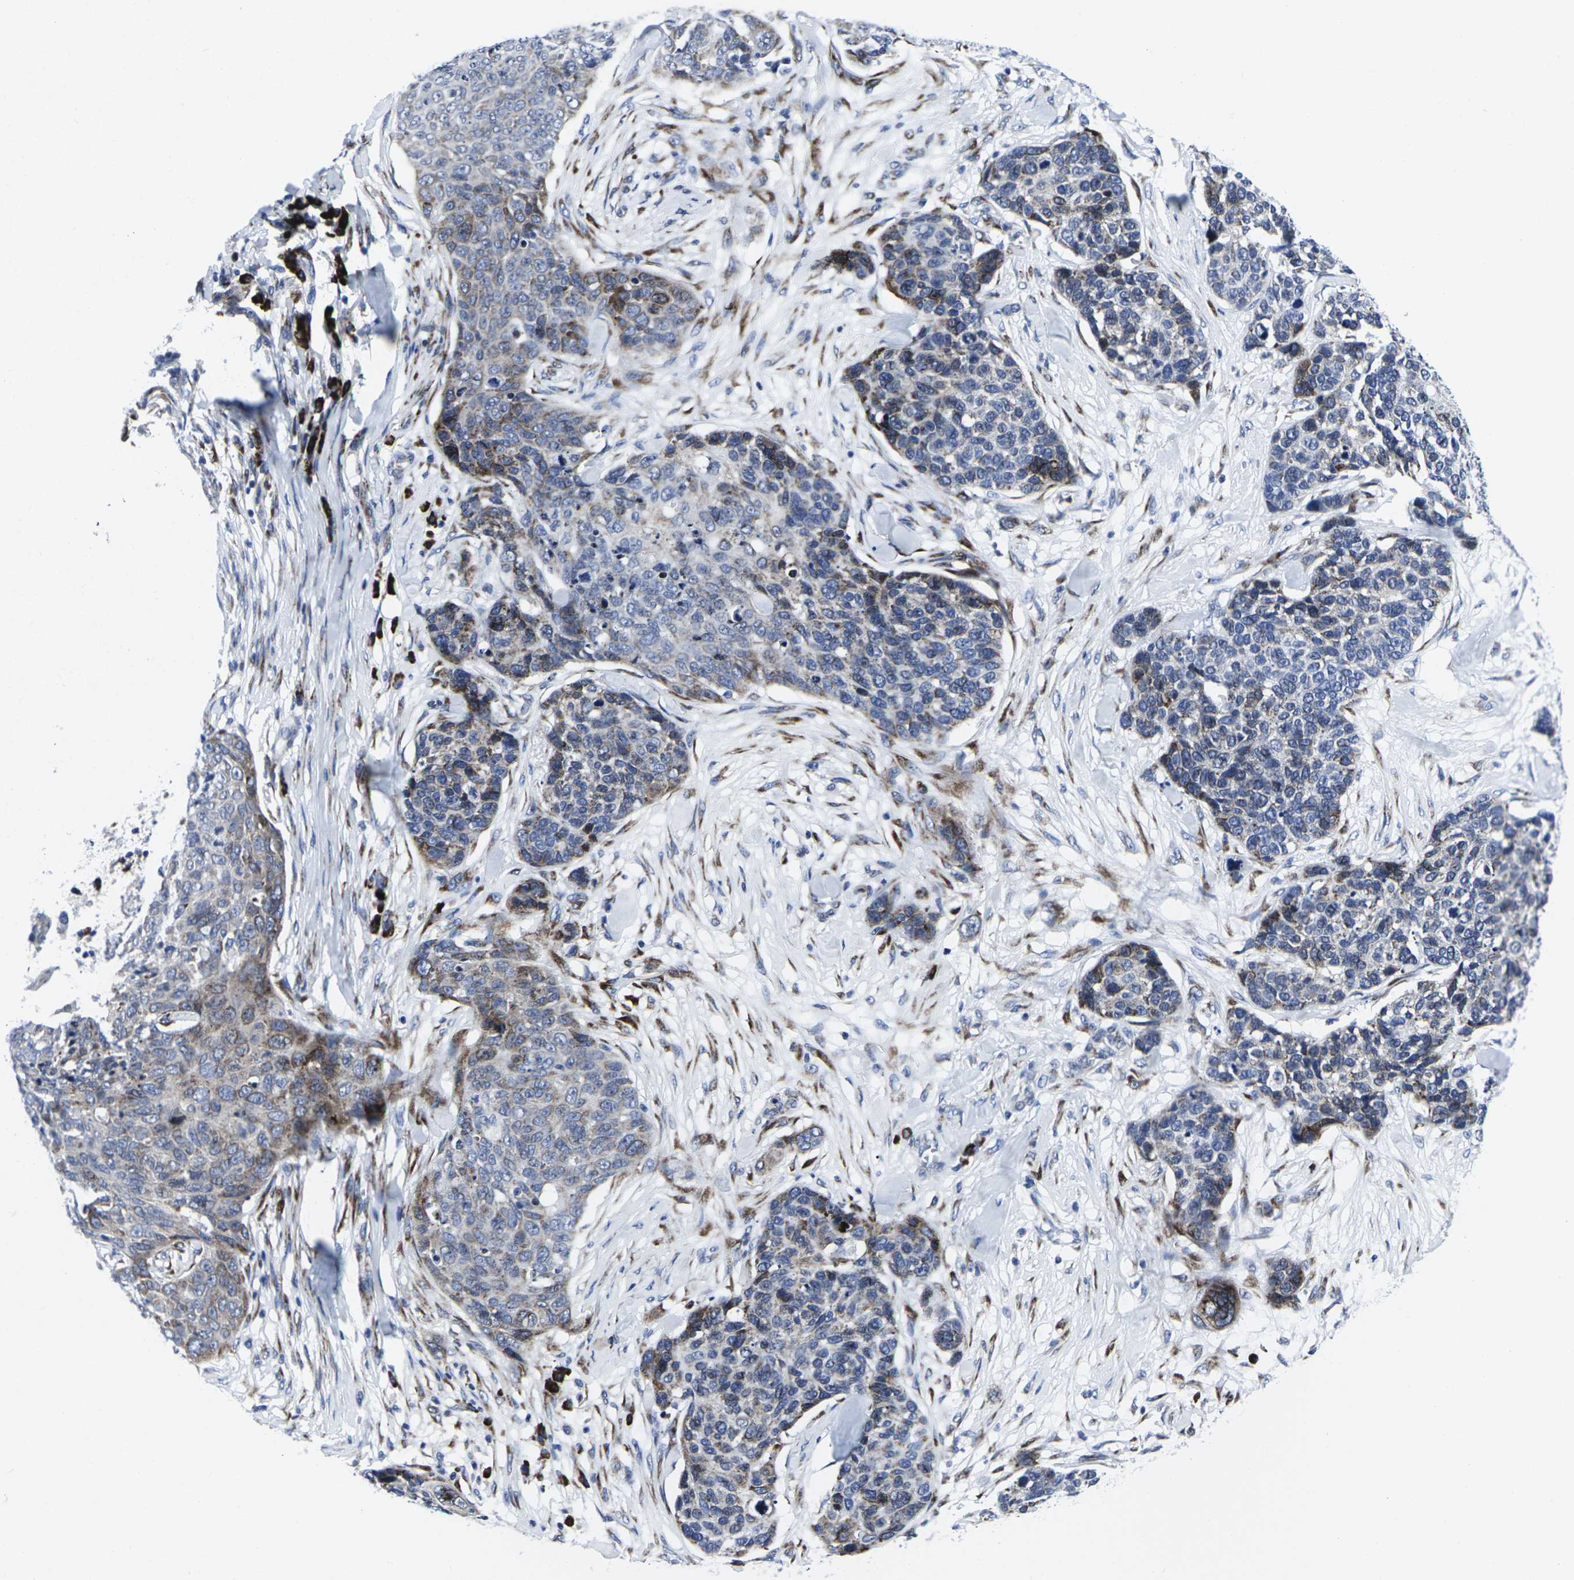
{"staining": {"intensity": "moderate", "quantity": "25%-75%", "location": "cytoplasmic/membranous"}, "tissue": "skin cancer", "cell_type": "Tumor cells", "image_type": "cancer", "snomed": [{"axis": "morphology", "description": "Squamous cell carcinoma in situ, NOS"}, {"axis": "morphology", "description": "Squamous cell carcinoma, NOS"}, {"axis": "topography", "description": "Skin"}], "caption": "Brown immunohistochemical staining in skin cancer (squamous cell carcinoma in situ) displays moderate cytoplasmic/membranous expression in about 25%-75% of tumor cells.", "gene": "RPN1", "patient": {"sex": "male", "age": 93}}